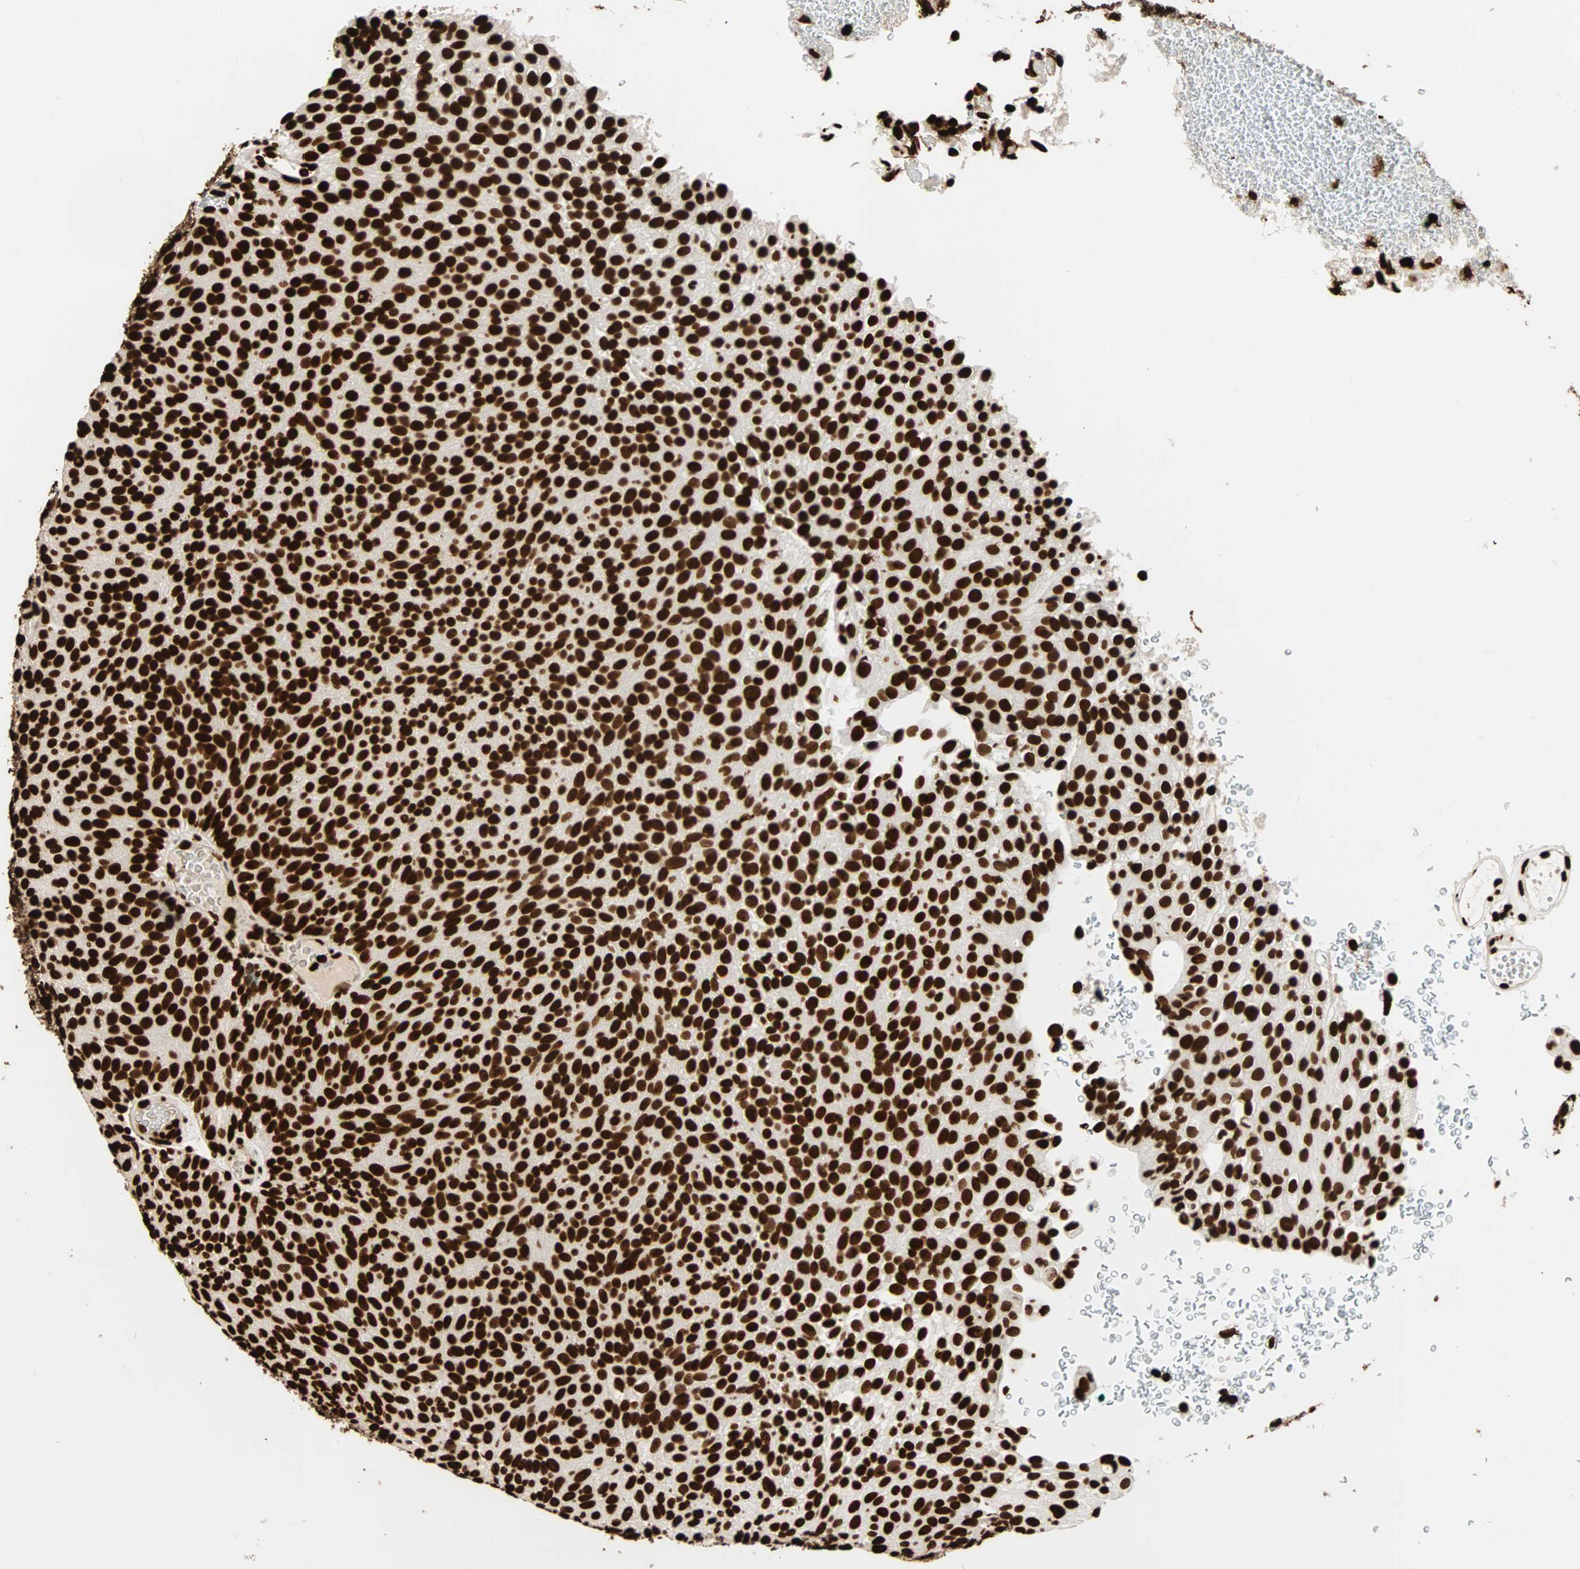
{"staining": {"intensity": "strong", "quantity": ">75%", "location": "nuclear"}, "tissue": "urothelial cancer", "cell_type": "Tumor cells", "image_type": "cancer", "snomed": [{"axis": "morphology", "description": "Urothelial carcinoma, Low grade"}, {"axis": "topography", "description": "Urinary bladder"}], "caption": "The immunohistochemical stain labels strong nuclear positivity in tumor cells of low-grade urothelial carcinoma tissue. (DAB IHC with brightfield microscopy, high magnification).", "gene": "GLI2", "patient": {"sex": "male", "age": 78}}